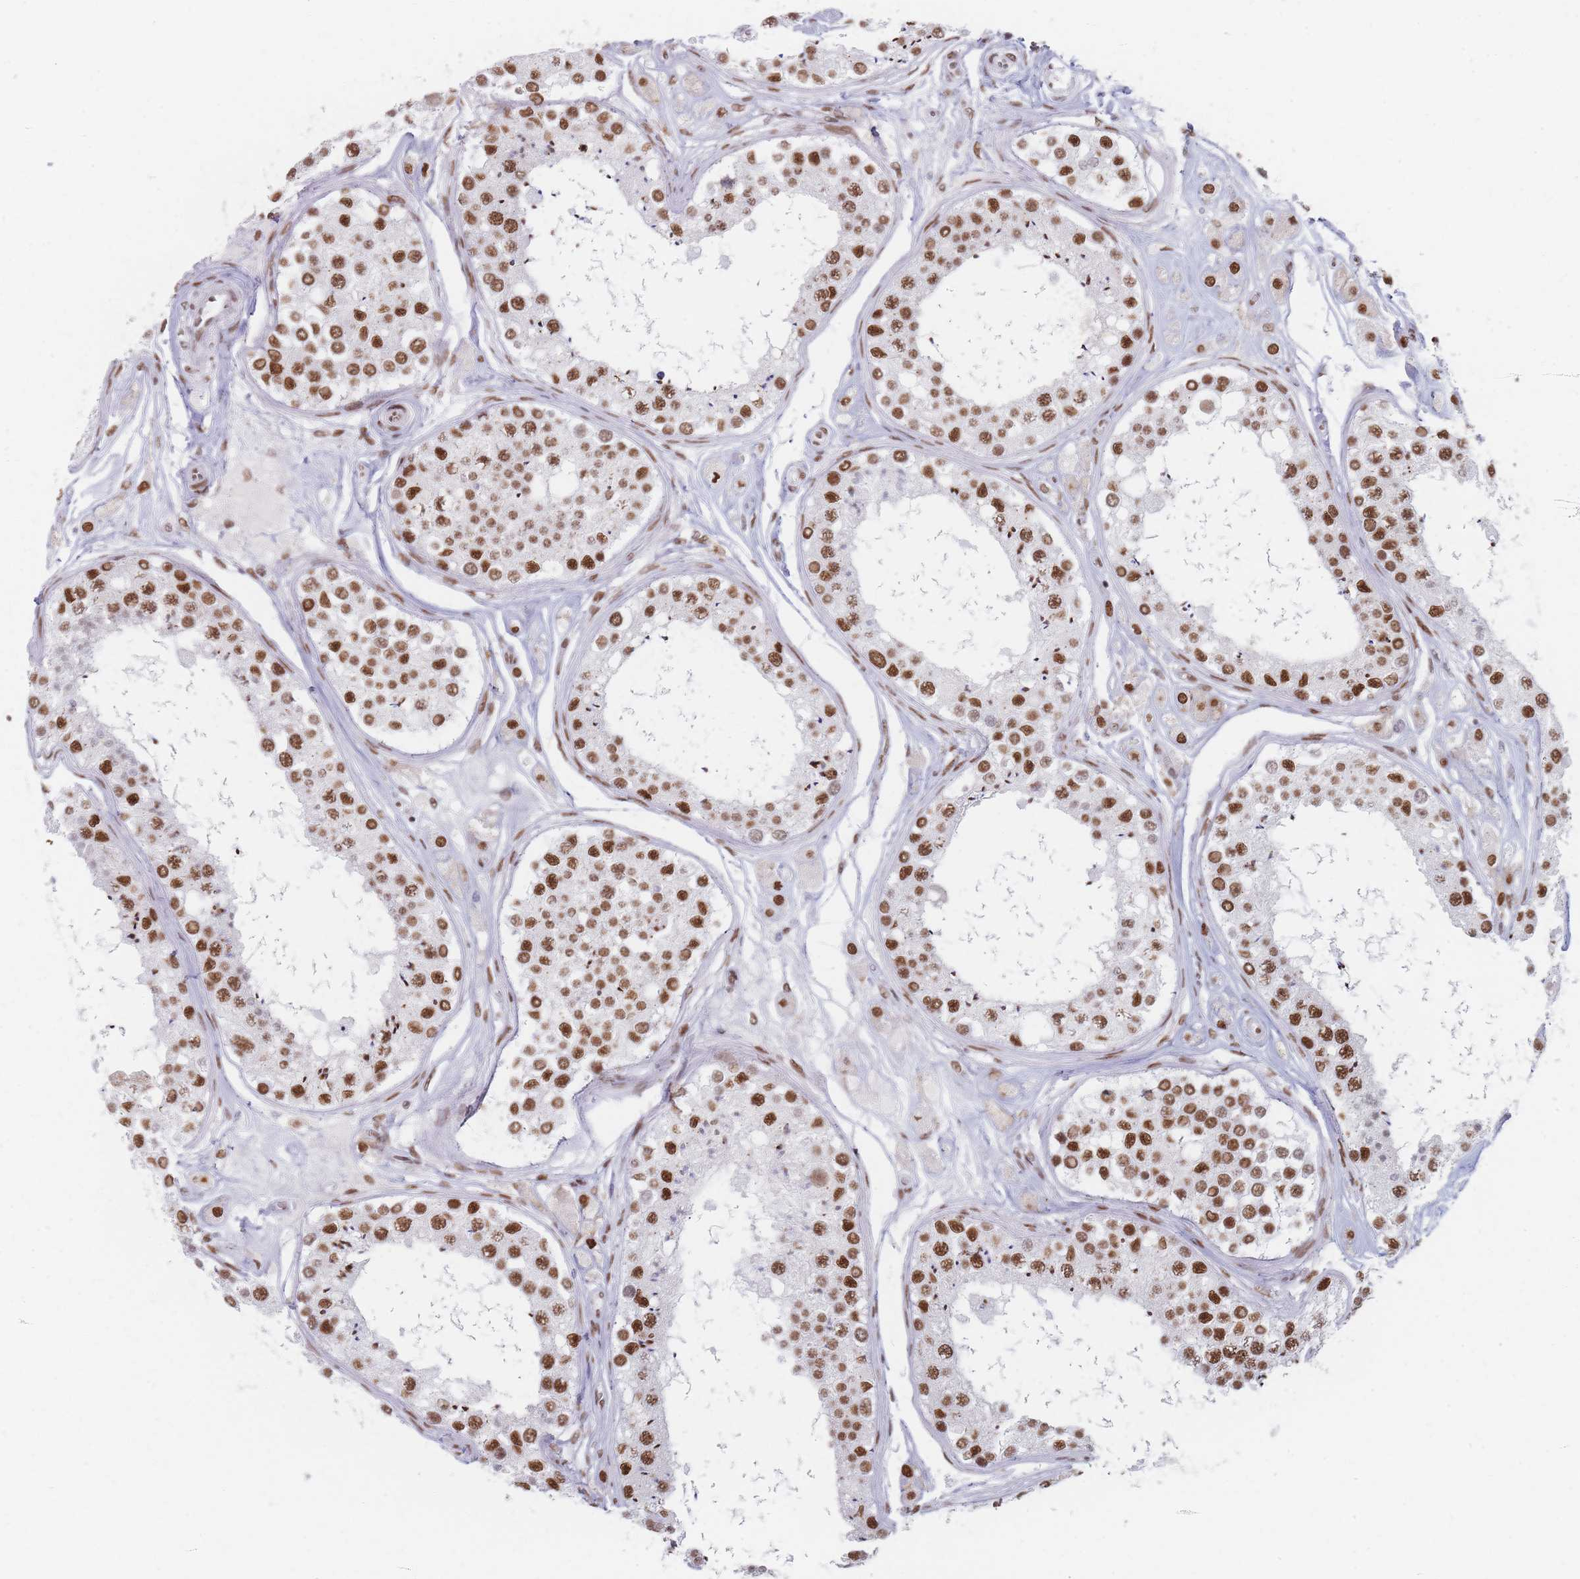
{"staining": {"intensity": "strong", "quantity": ">75%", "location": "nuclear"}, "tissue": "testis", "cell_type": "Cells in seminiferous ducts", "image_type": "normal", "snomed": [{"axis": "morphology", "description": "Normal tissue, NOS"}, {"axis": "topography", "description": "Testis"}], "caption": "Cells in seminiferous ducts show high levels of strong nuclear expression in approximately >75% of cells in benign testis. The staining is performed using DAB brown chromogen to label protein expression. The nuclei are counter-stained blue using hematoxylin.", "gene": "SAFB2", "patient": {"sex": "male", "age": 25}}